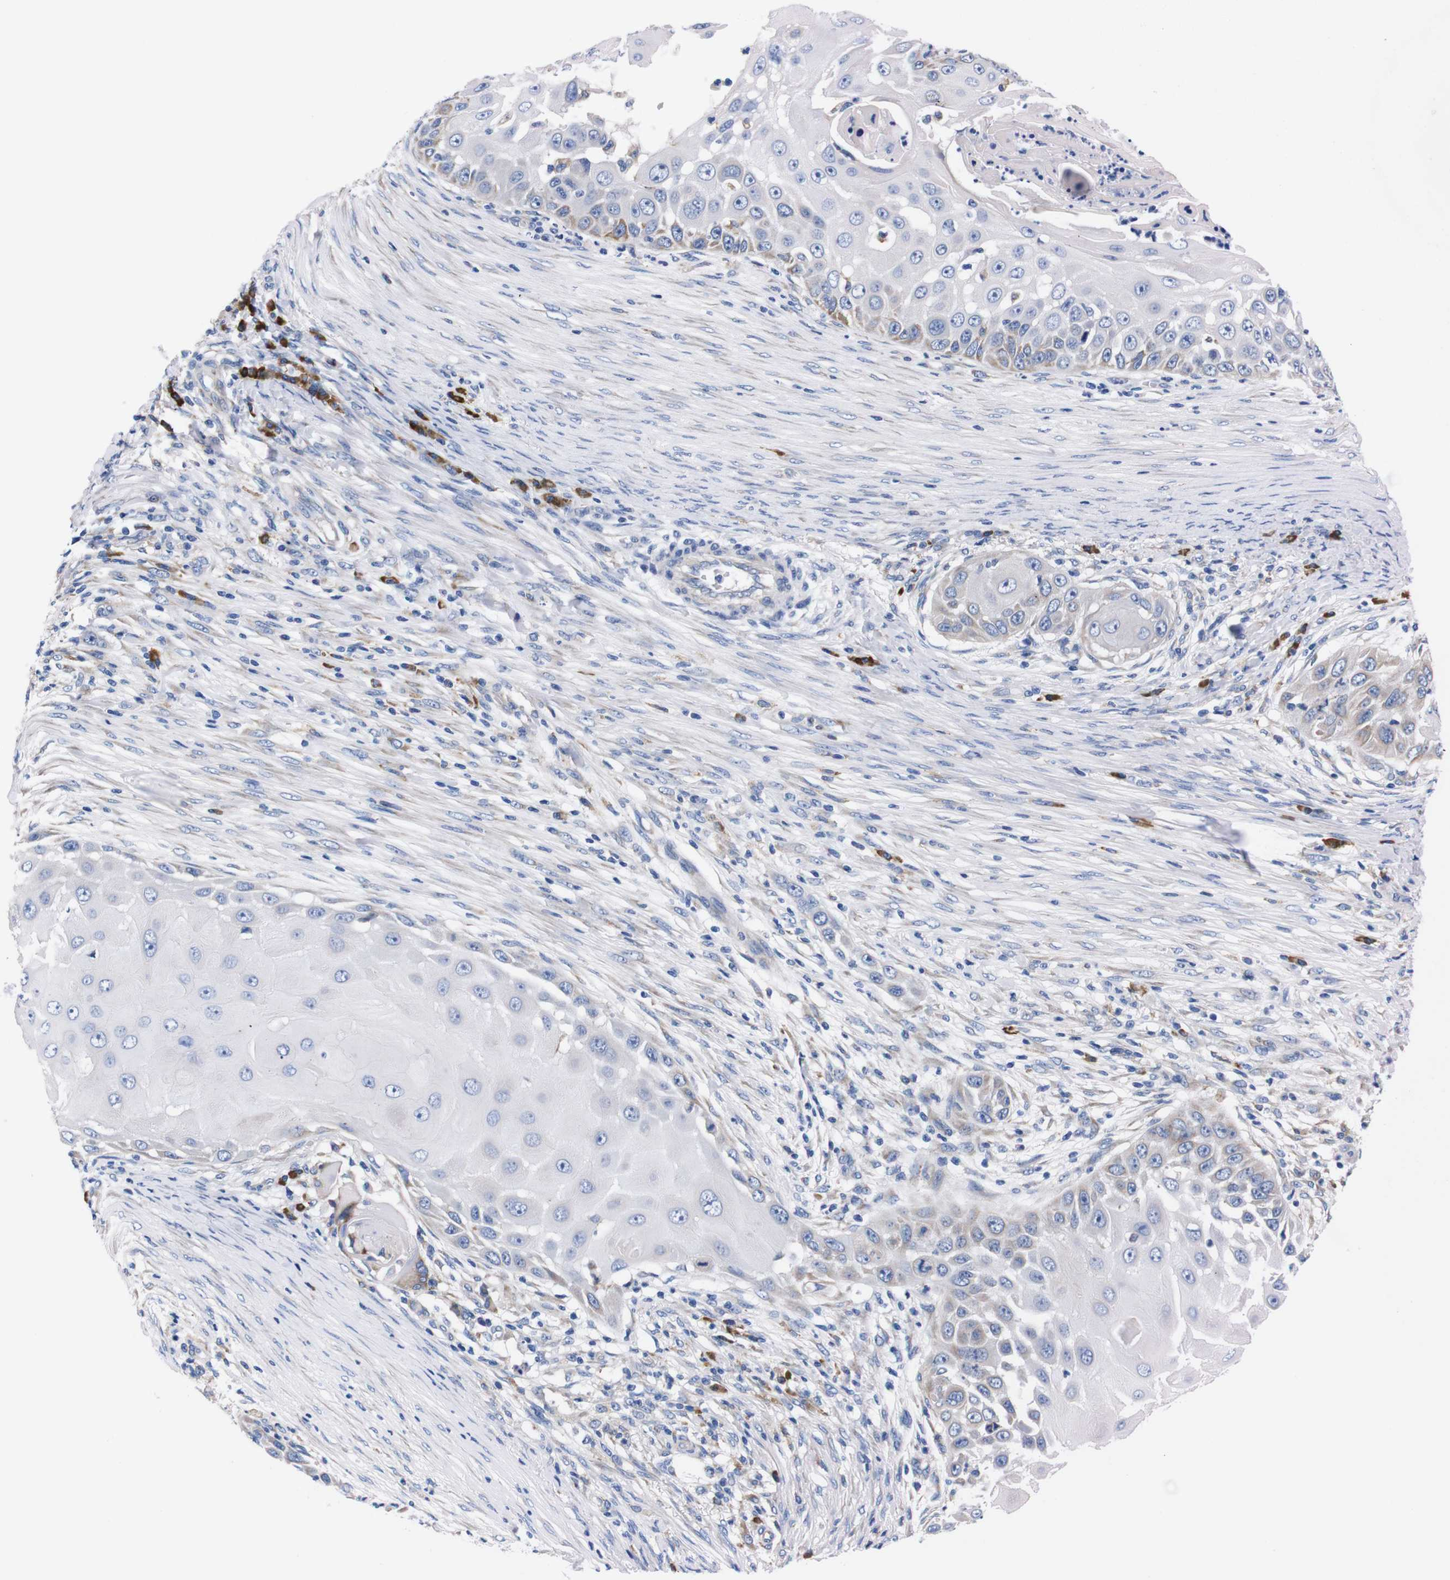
{"staining": {"intensity": "negative", "quantity": "none", "location": "none"}, "tissue": "skin cancer", "cell_type": "Tumor cells", "image_type": "cancer", "snomed": [{"axis": "morphology", "description": "Squamous cell carcinoma, NOS"}, {"axis": "topography", "description": "Skin"}], "caption": "Immunohistochemistry of human skin squamous cell carcinoma demonstrates no positivity in tumor cells. The staining is performed using DAB (3,3'-diaminobenzidine) brown chromogen with nuclei counter-stained in using hematoxylin.", "gene": "NEBL", "patient": {"sex": "female", "age": 44}}